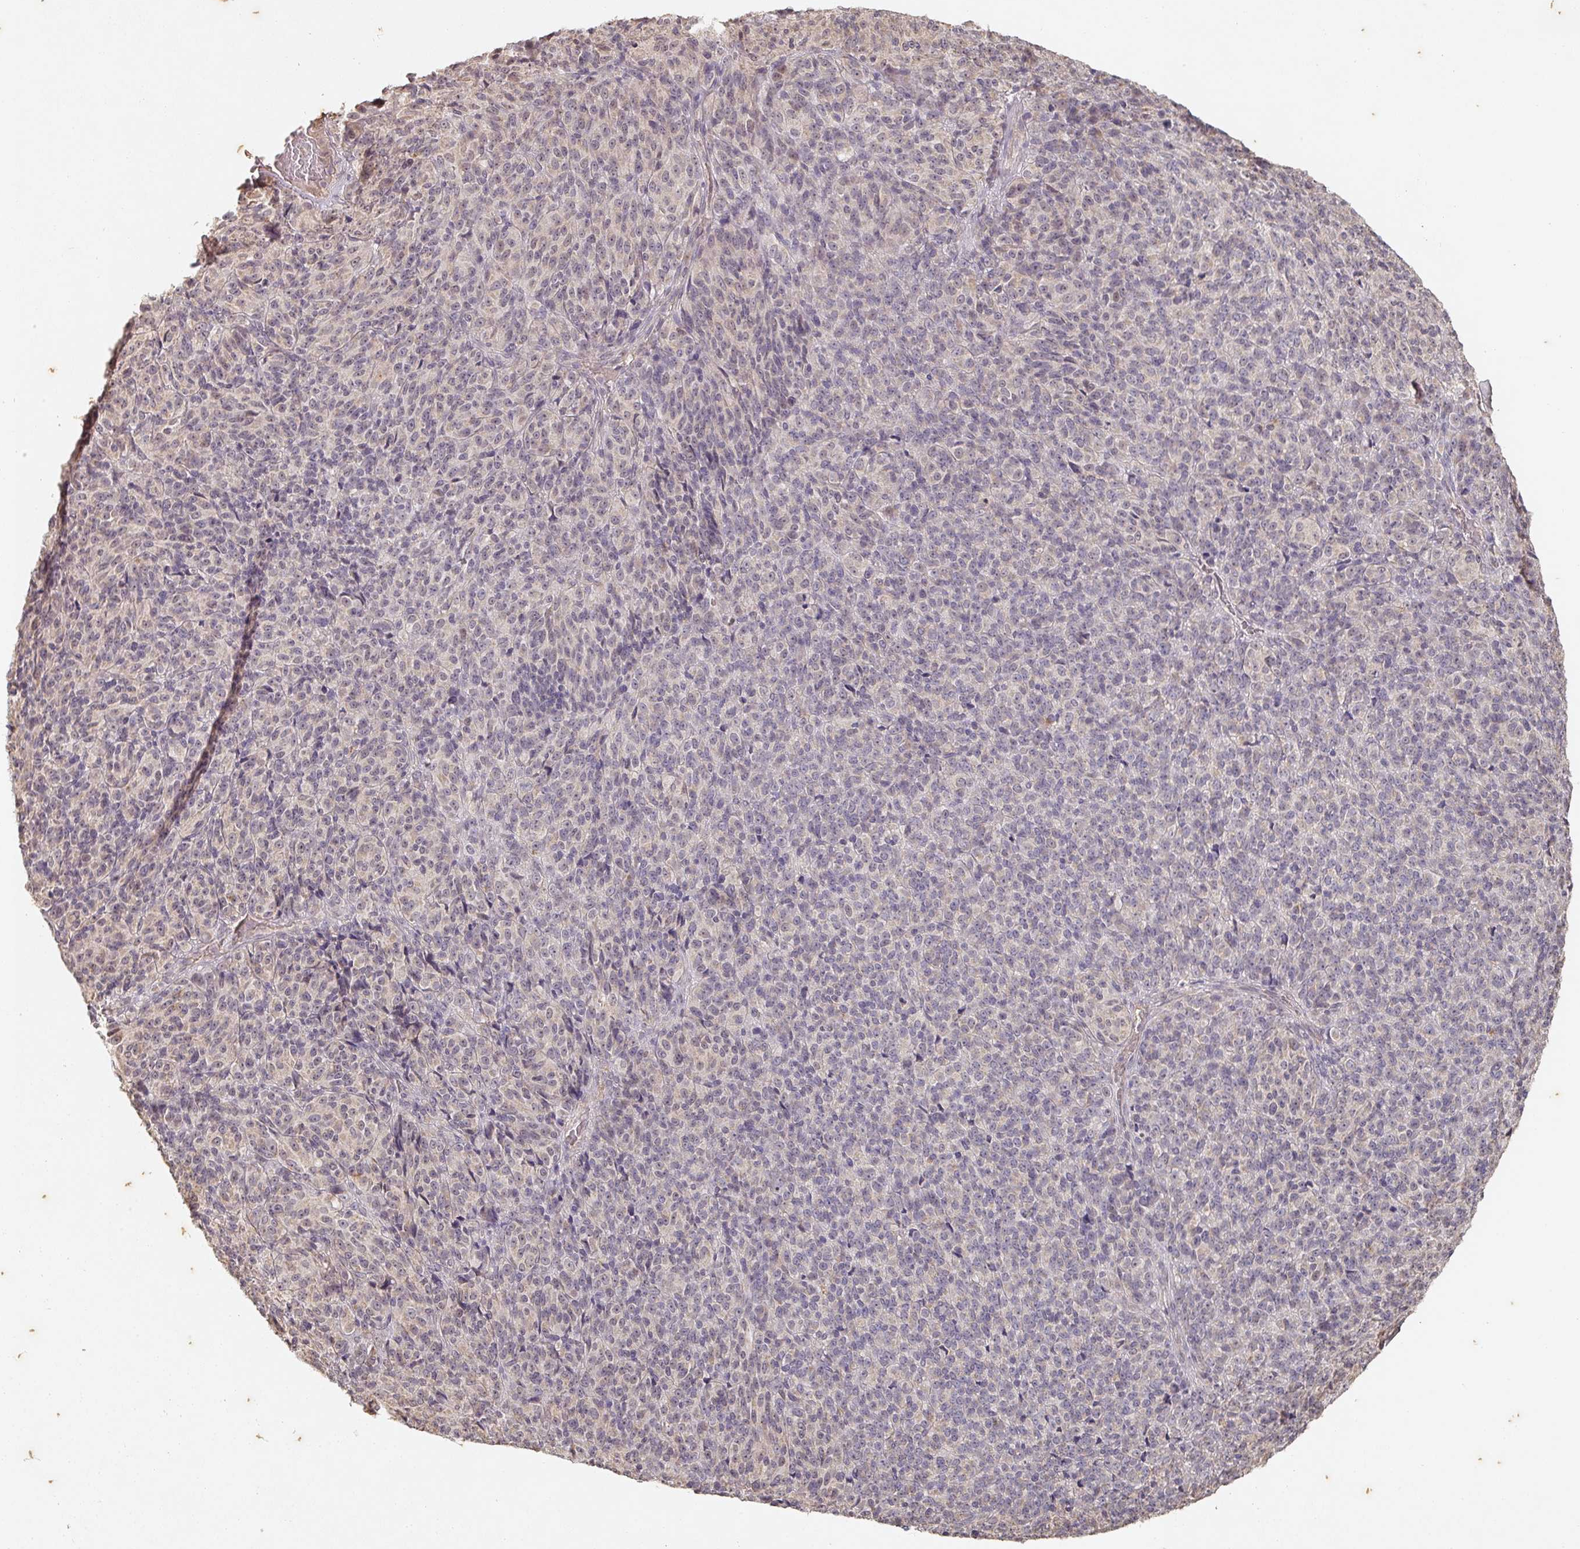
{"staining": {"intensity": "negative", "quantity": "none", "location": "none"}, "tissue": "melanoma", "cell_type": "Tumor cells", "image_type": "cancer", "snomed": [{"axis": "morphology", "description": "Malignant melanoma, Metastatic site"}, {"axis": "topography", "description": "Brain"}], "caption": "Tumor cells show no significant staining in melanoma.", "gene": "CAPN5", "patient": {"sex": "female", "age": 56}}